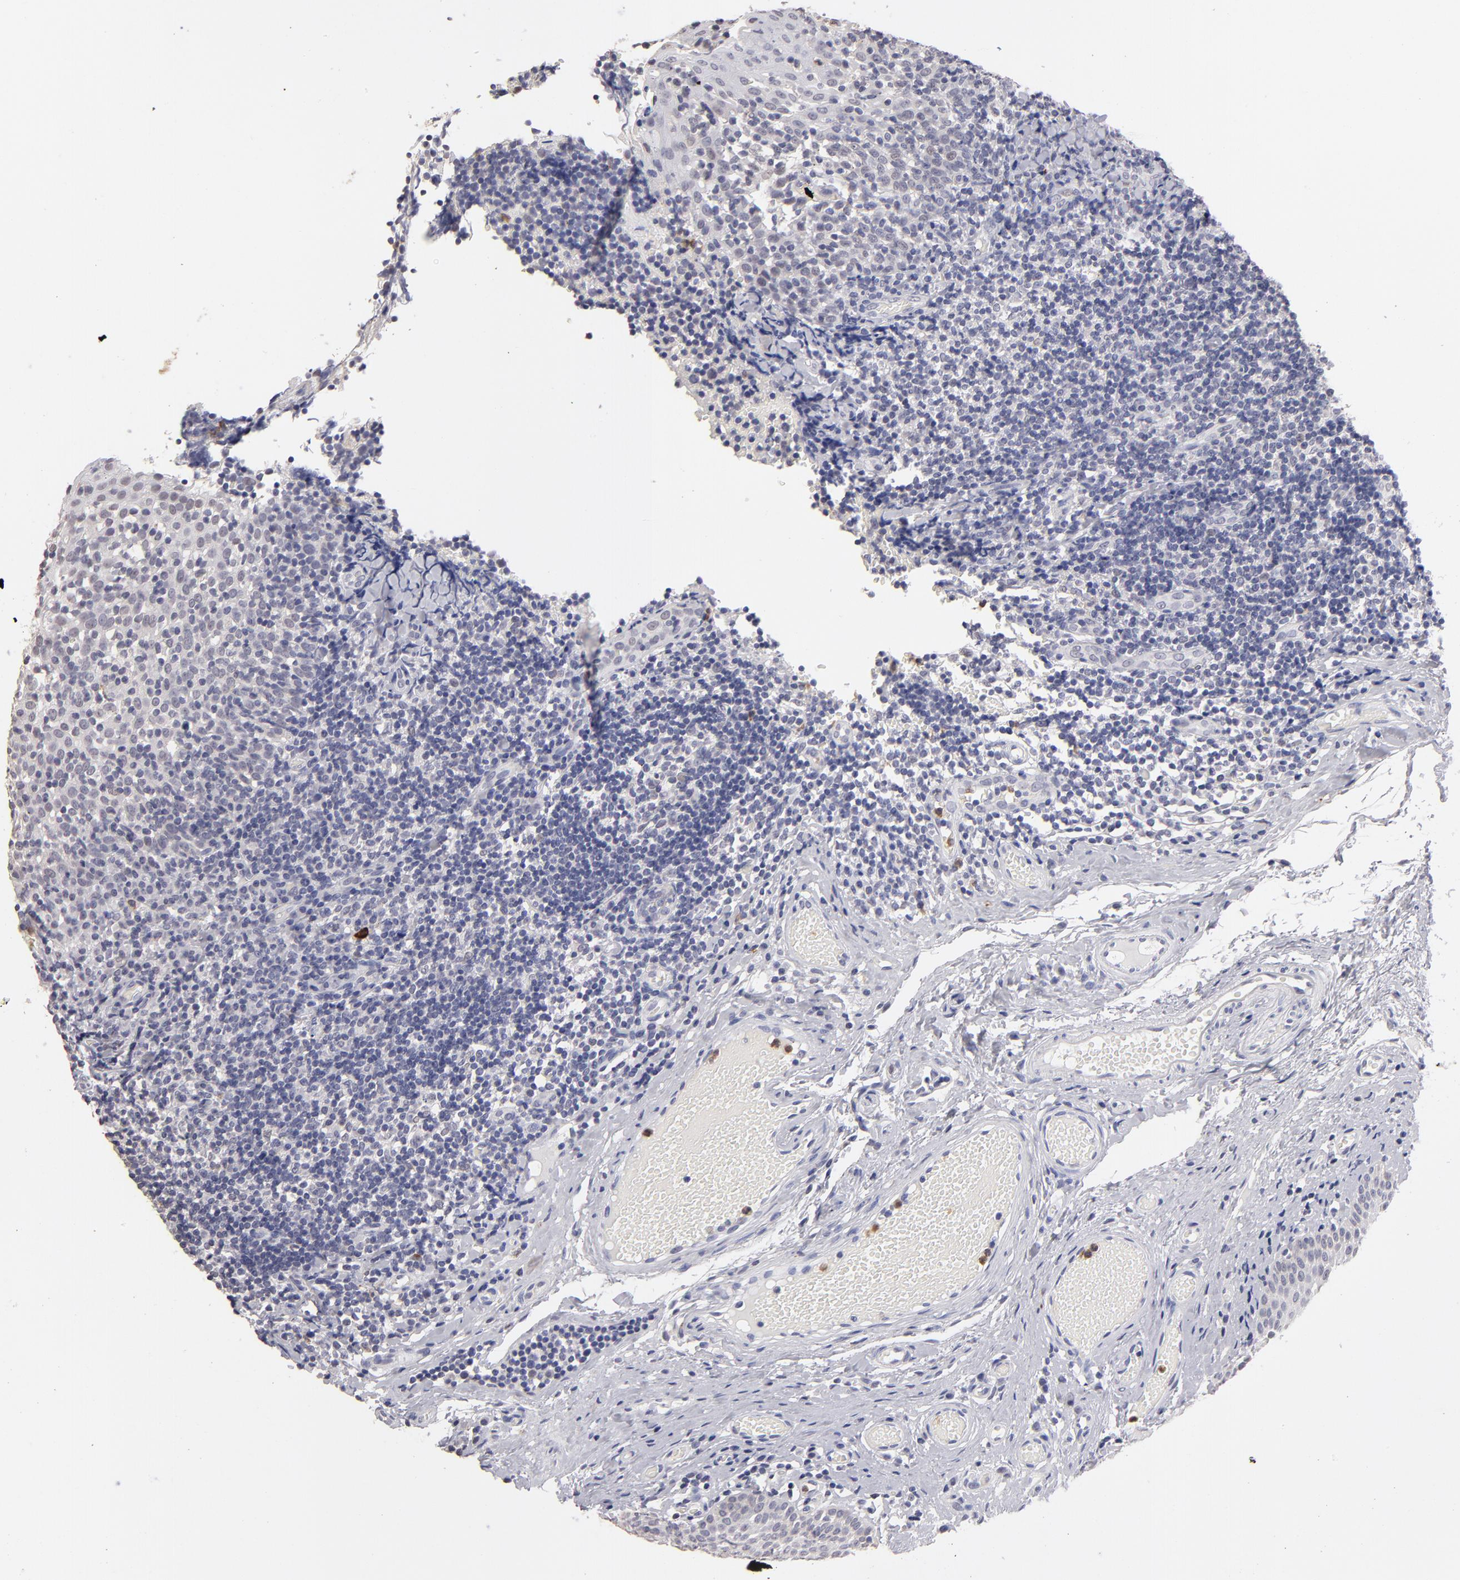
{"staining": {"intensity": "negative", "quantity": "none", "location": "none"}, "tissue": "tonsil", "cell_type": "Germinal center cells", "image_type": "normal", "snomed": [{"axis": "morphology", "description": "Normal tissue, NOS"}, {"axis": "topography", "description": "Tonsil"}], "caption": "This is an IHC photomicrograph of unremarkable human tonsil. There is no positivity in germinal center cells.", "gene": "MGAM", "patient": {"sex": "female", "age": 34}}